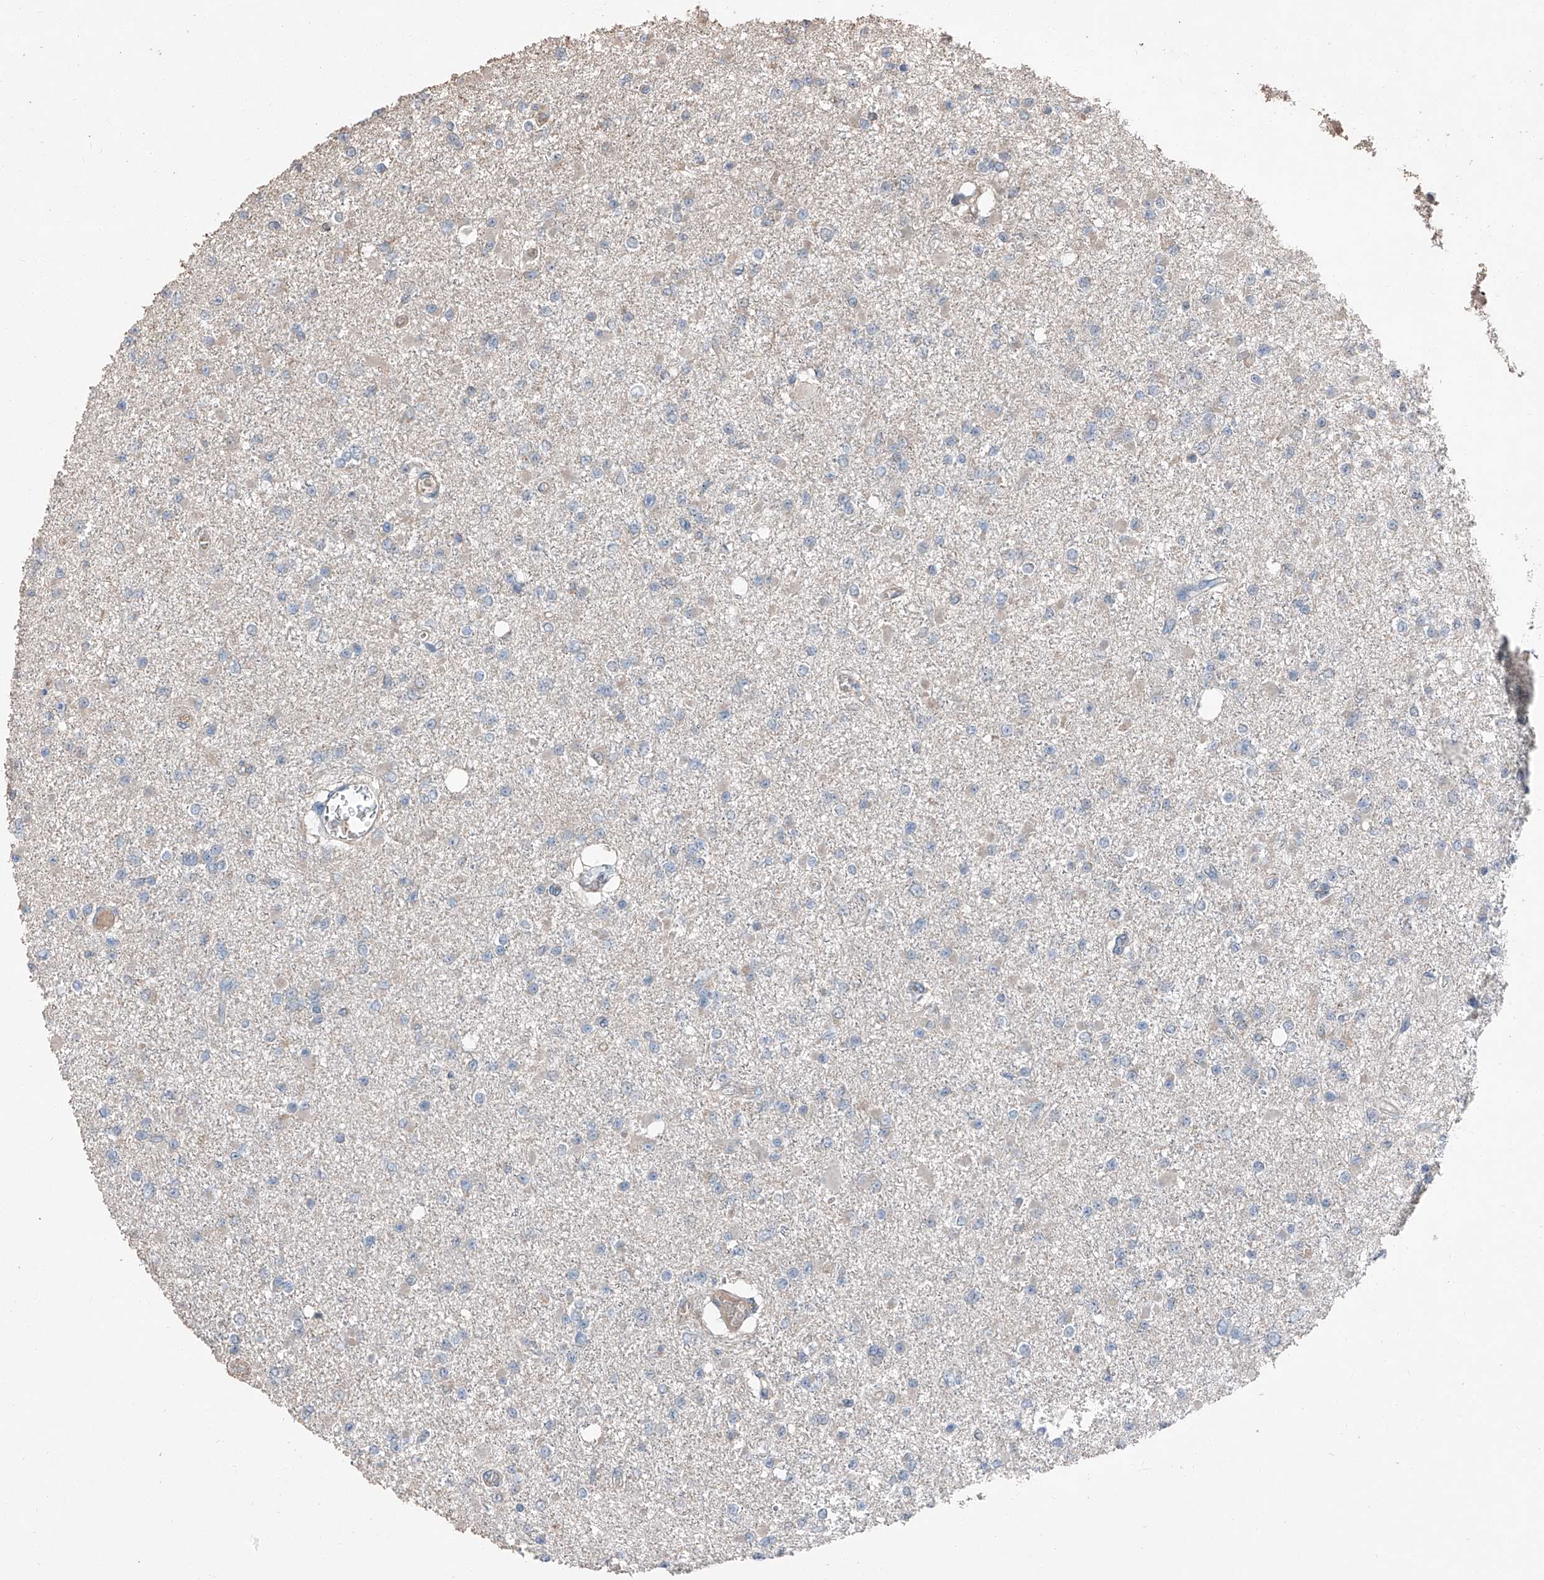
{"staining": {"intensity": "negative", "quantity": "none", "location": "none"}, "tissue": "glioma", "cell_type": "Tumor cells", "image_type": "cancer", "snomed": [{"axis": "morphology", "description": "Glioma, malignant, Low grade"}, {"axis": "topography", "description": "Brain"}], "caption": "High power microscopy photomicrograph of an IHC micrograph of low-grade glioma (malignant), revealing no significant expression in tumor cells.", "gene": "MAMLD1", "patient": {"sex": "female", "age": 22}}